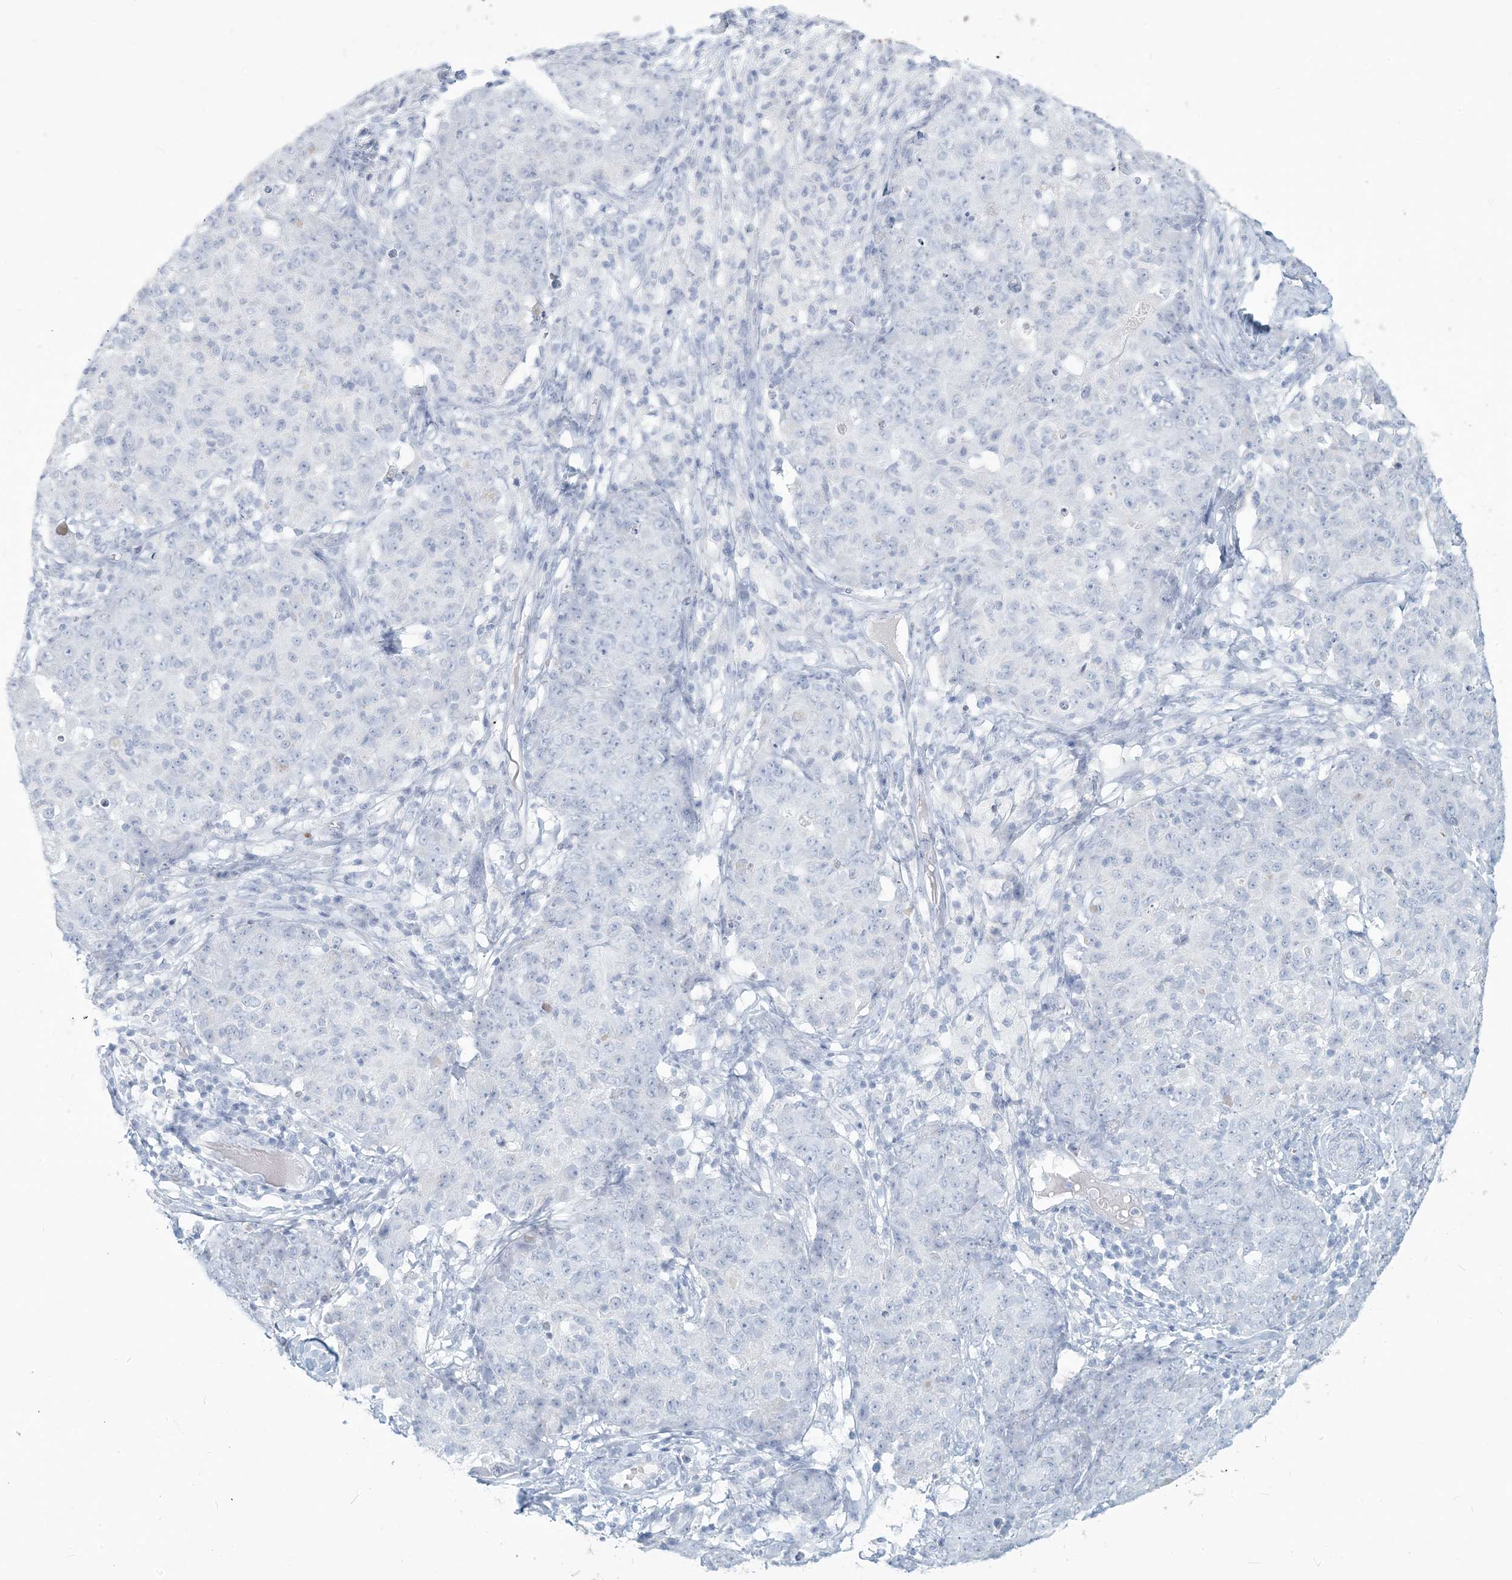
{"staining": {"intensity": "negative", "quantity": "none", "location": "none"}, "tissue": "ovarian cancer", "cell_type": "Tumor cells", "image_type": "cancer", "snomed": [{"axis": "morphology", "description": "Carcinoma, endometroid"}, {"axis": "topography", "description": "Ovary"}], "caption": "The micrograph shows no significant staining in tumor cells of ovarian endometroid carcinoma.", "gene": "HLA-DRB1", "patient": {"sex": "female", "age": 42}}